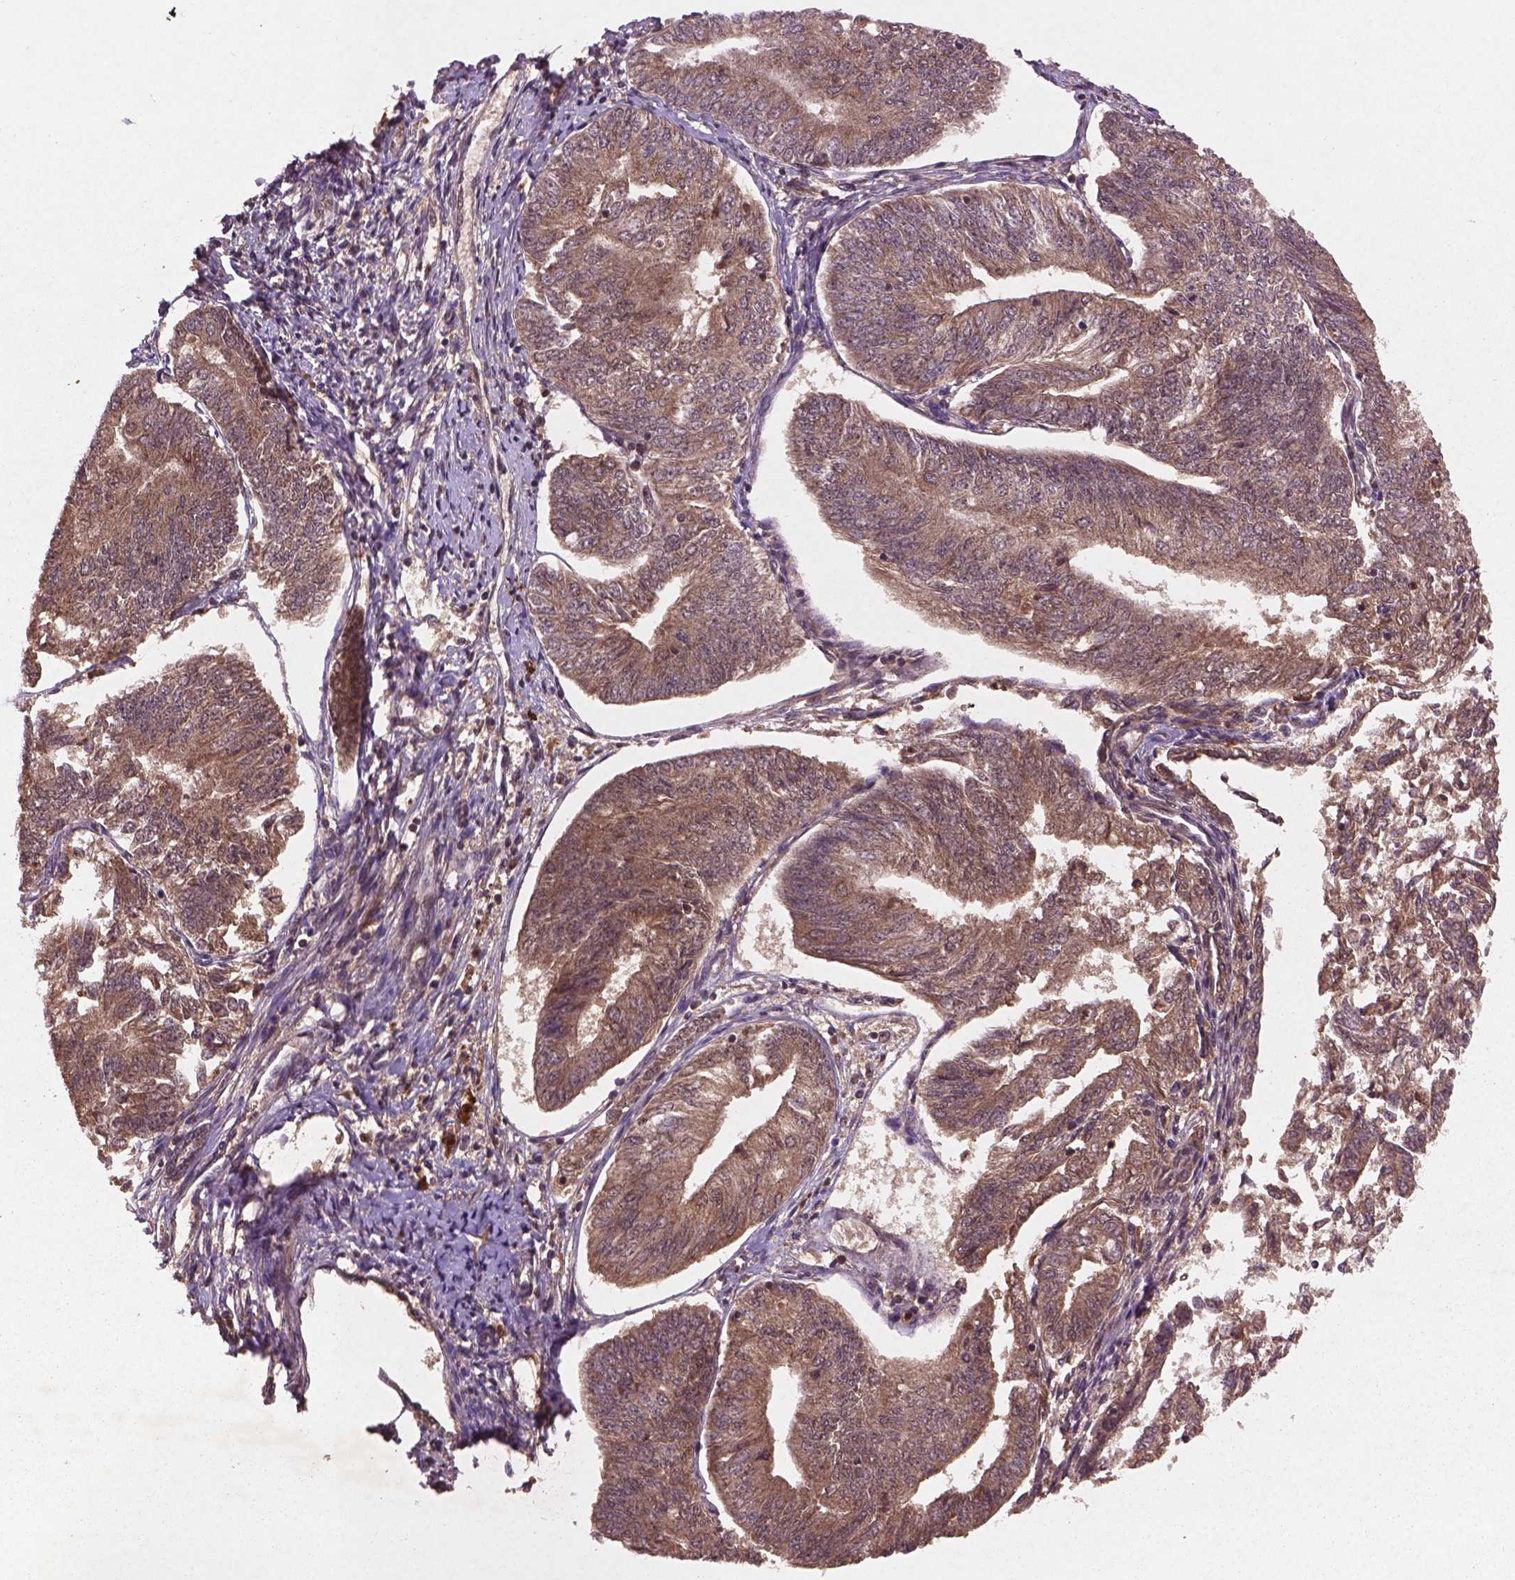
{"staining": {"intensity": "moderate", "quantity": ">75%", "location": "cytoplasmic/membranous"}, "tissue": "endometrial cancer", "cell_type": "Tumor cells", "image_type": "cancer", "snomed": [{"axis": "morphology", "description": "Adenocarcinoma, NOS"}, {"axis": "topography", "description": "Endometrium"}], "caption": "Adenocarcinoma (endometrial) was stained to show a protein in brown. There is medium levels of moderate cytoplasmic/membranous expression in about >75% of tumor cells.", "gene": "NIPAL2", "patient": {"sex": "female", "age": 58}}